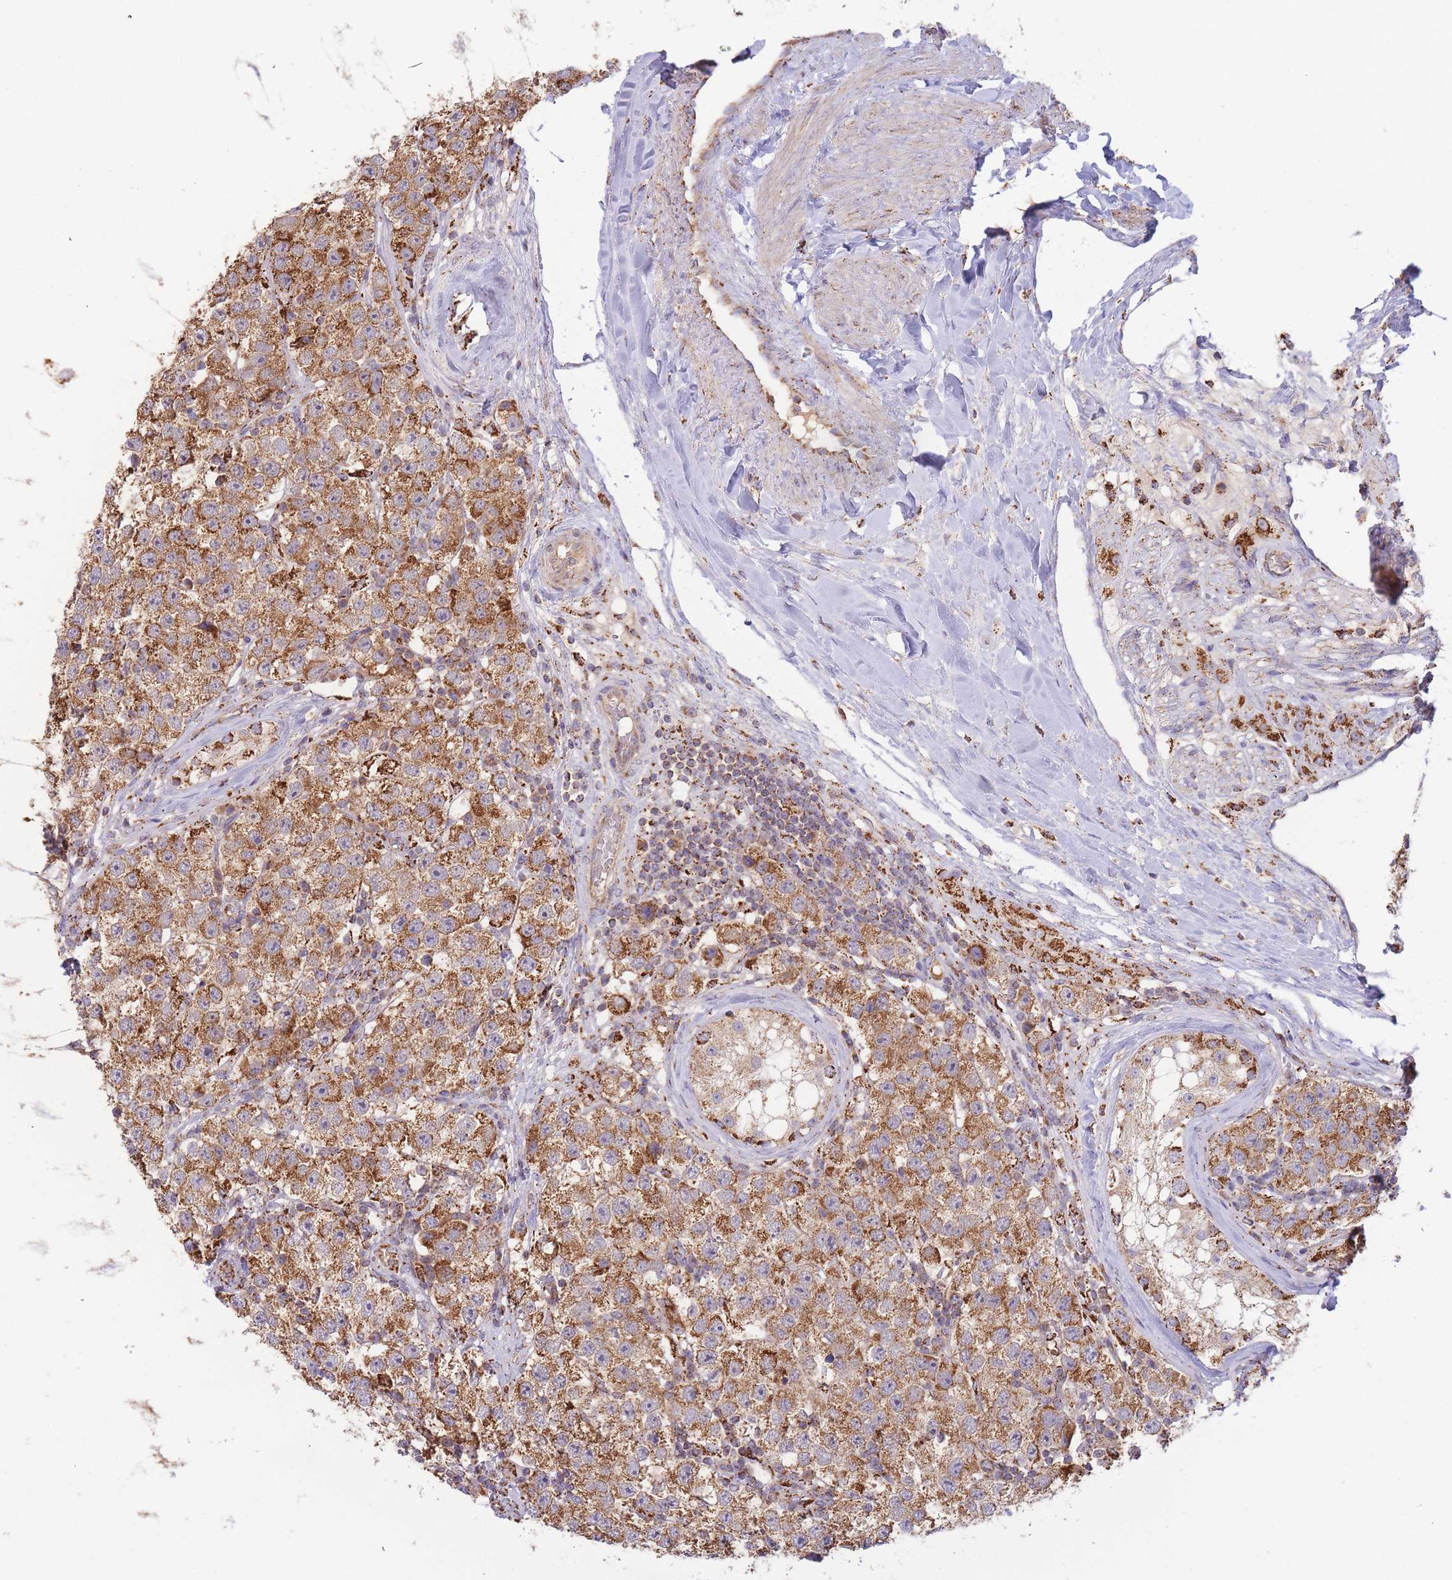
{"staining": {"intensity": "moderate", "quantity": ">75%", "location": "cytoplasmic/membranous"}, "tissue": "testis cancer", "cell_type": "Tumor cells", "image_type": "cancer", "snomed": [{"axis": "morphology", "description": "Seminoma, NOS"}, {"axis": "topography", "description": "Testis"}], "caption": "An immunohistochemistry (IHC) image of tumor tissue is shown. Protein staining in brown shows moderate cytoplasmic/membranous positivity in seminoma (testis) within tumor cells.", "gene": "MRPL17", "patient": {"sex": "male", "age": 34}}